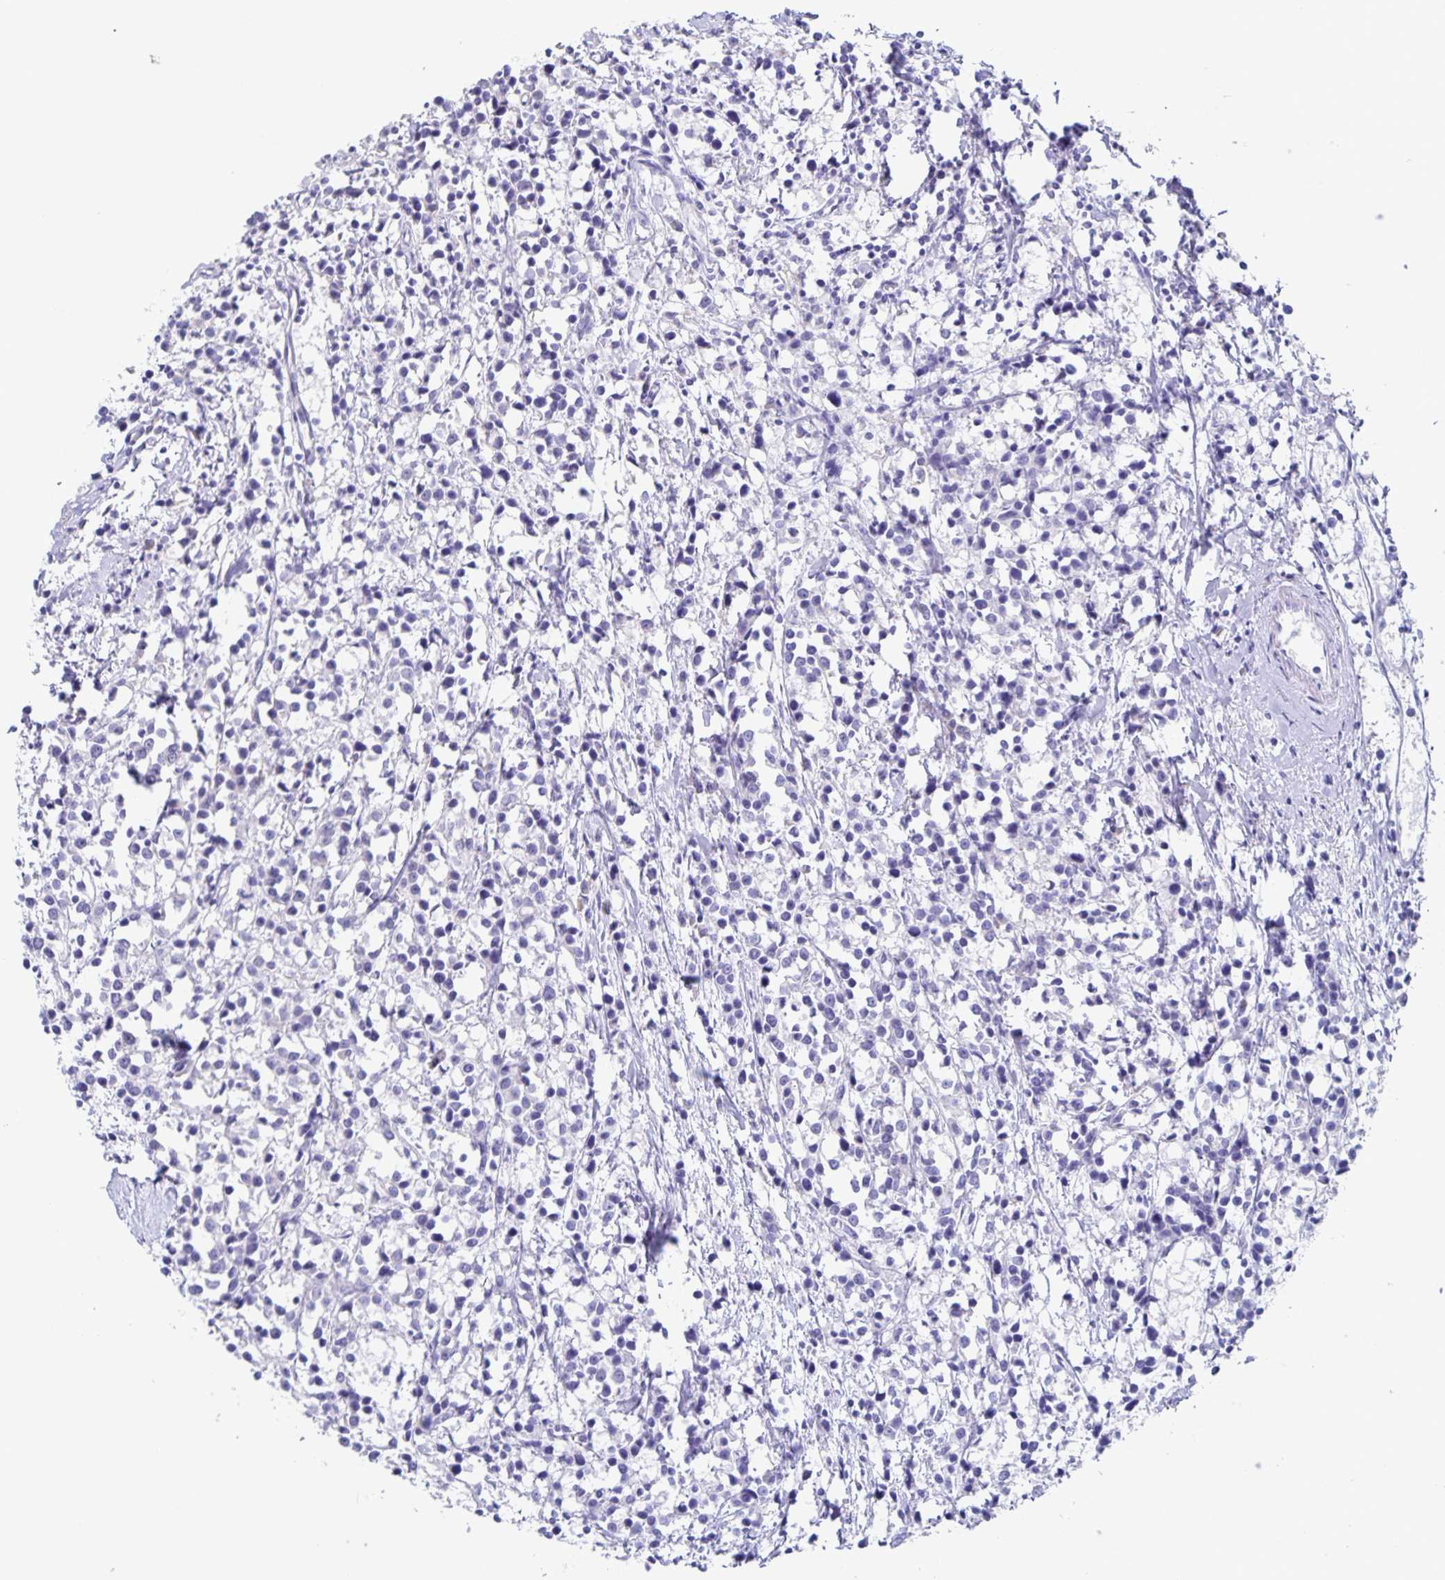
{"staining": {"intensity": "negative", "quantity": "none", "location": "none"}, "tissue": "breast cancer", "cell_type": "Tumor cells", "image_type": "cancer", "snomed": [{"axis": "morphology", "description": "Duct carcinoma"}, {"axis": "topography", "description": "Breast"}], "caption": "An immunohistochemistry histopathology image of infiltrating ductal carcinoma (breast) is shown. There is no staining in tumor cells of infiltrating ductal carcinoma (breast).", "gene": "RPL36A", "patient": {"sex": "female", "age": 80}}